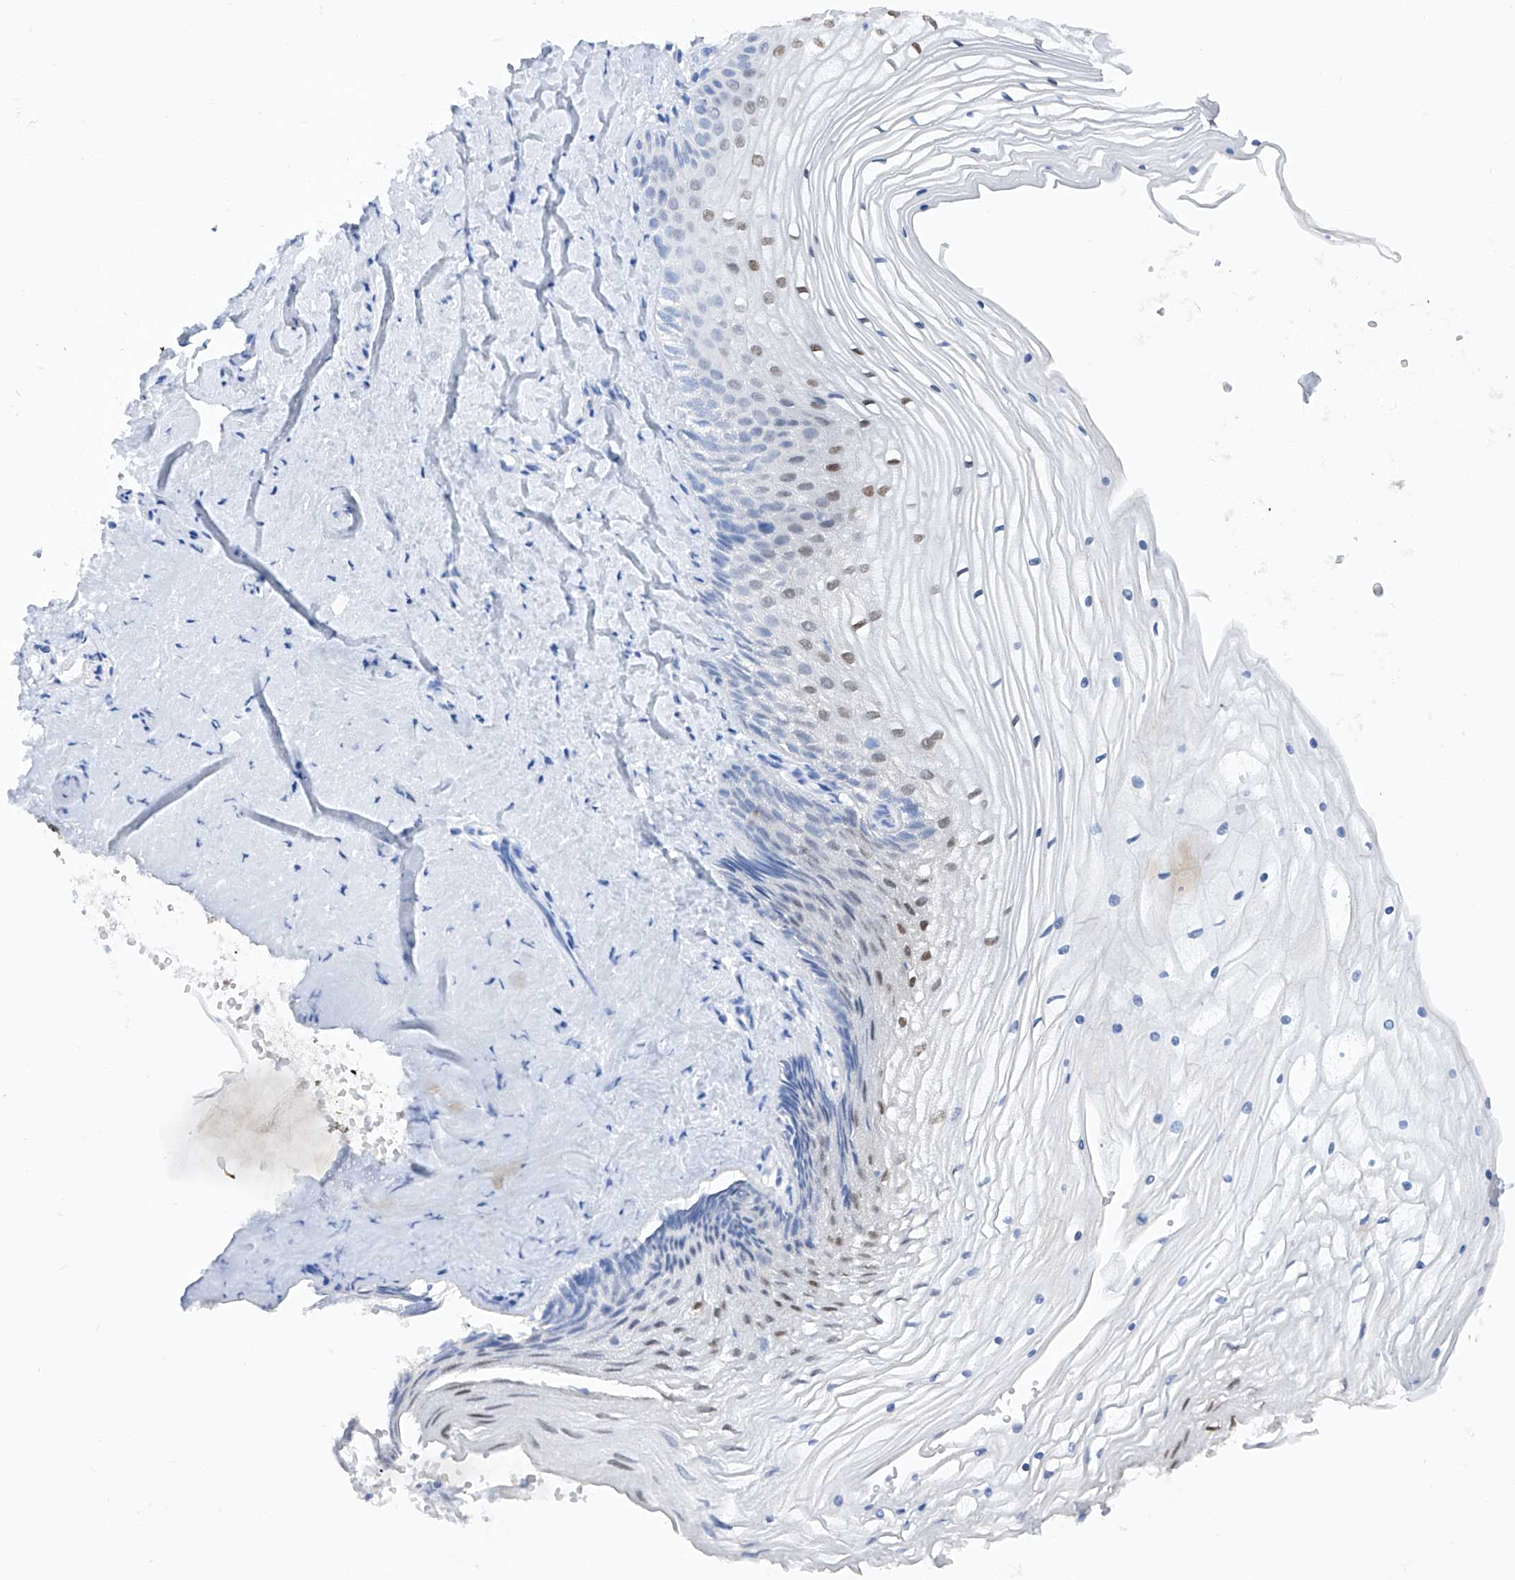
{"staining": {"intensity": "moderate", "quantity": "<25%", "location": "nuclear"}, "tissue": "vagina", "cell_type": "Squamous epithelial cells", "image_type": "normal", "snomed": [{"axis": "morphology", "description": "Normal tissue, NOS"}, {"axis": "topography", "description": "Vagina"}, {"axis": "topography", "description": "Cervix"}], "caption": "Brown immunohistochemical staining in normal human vagina demonstrates moderate nuclear expression in approximately <25% of squamous epithelial cells.", "gene": "BARX2", "patient": {"sex": "female", "age": 40}}